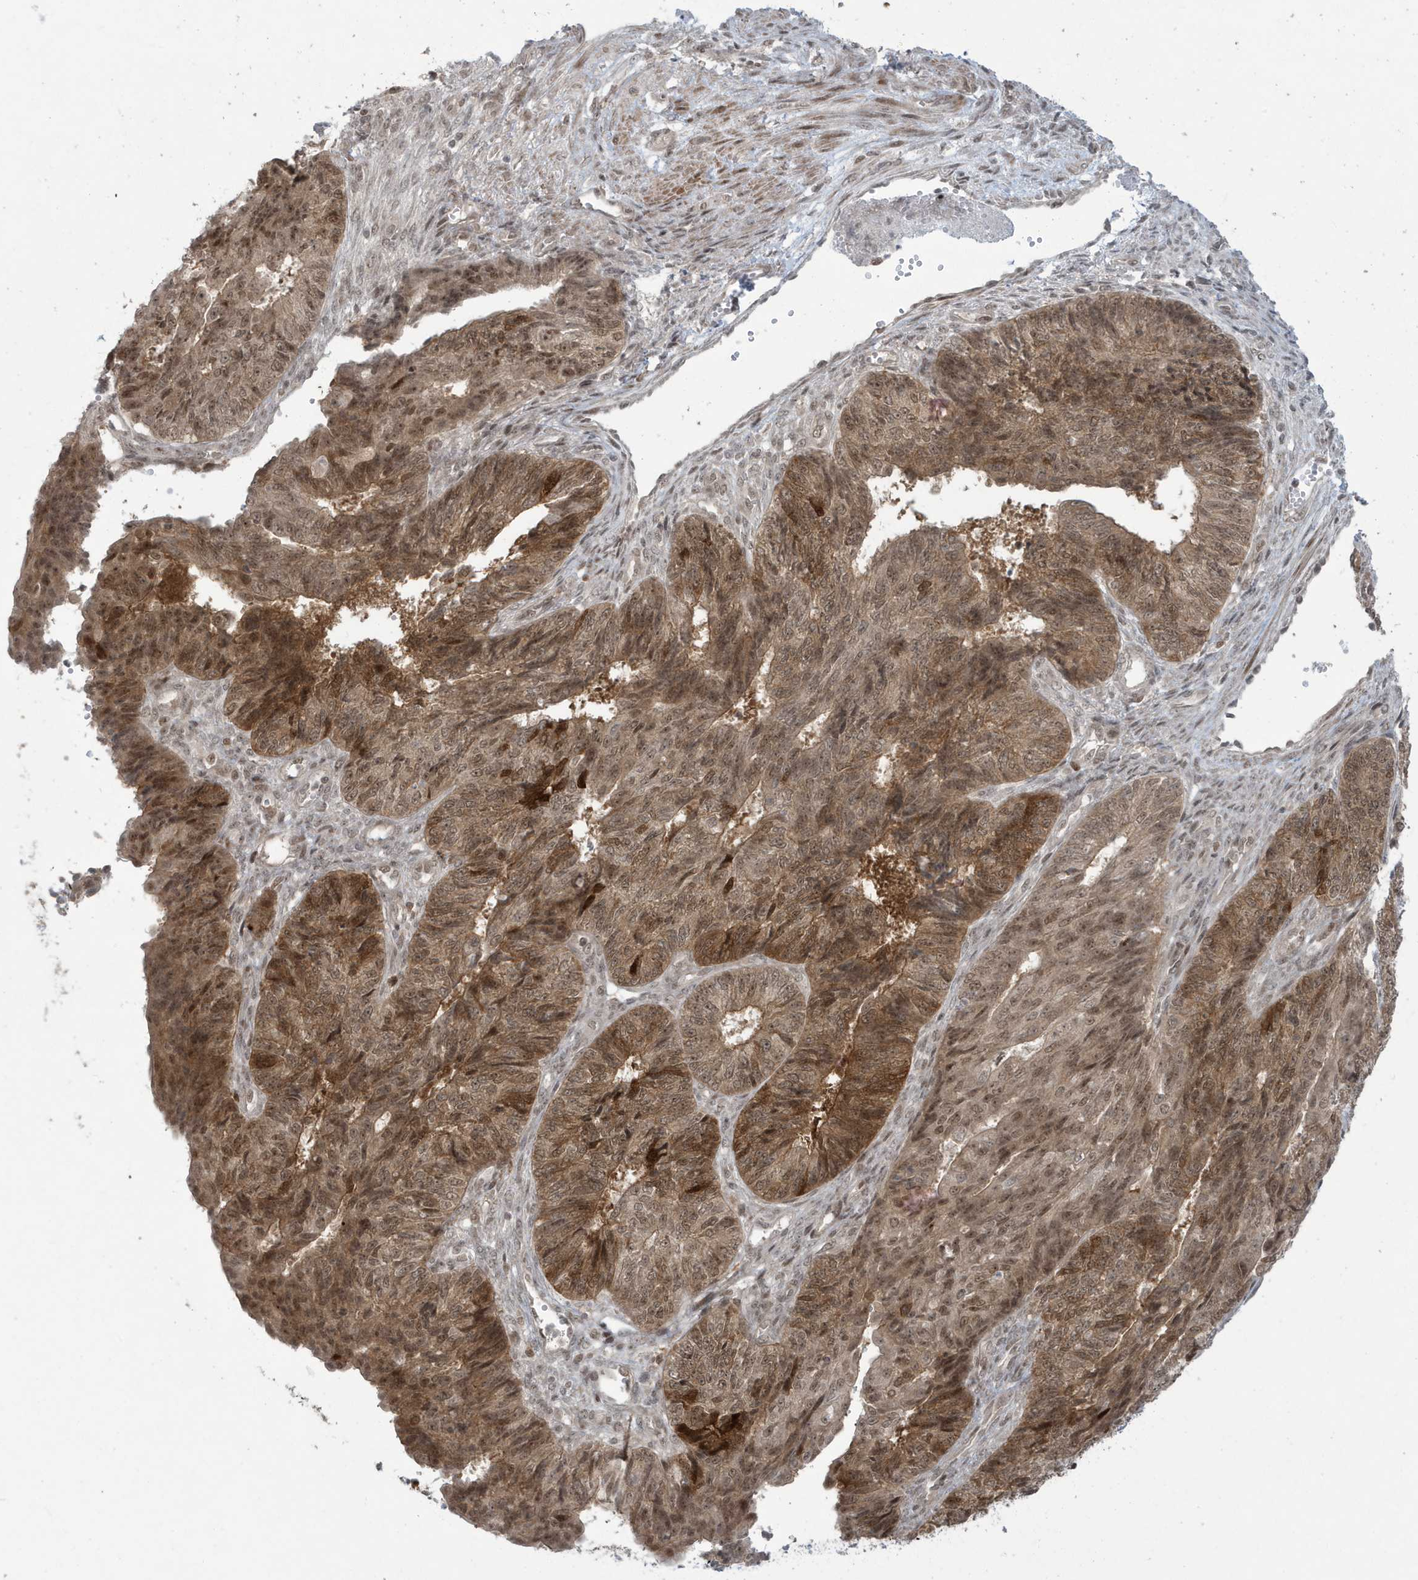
{"staining": {"intensity": "moderate", "quantity": ">75%", "location": "cytoplasmic/membranous,nuclear"}, "tissue": "endometrial cancer", "cell_type": "Tumor cells", "image_type": "cancer", "snomed": [{"axis": "morphology", "description": "Adenocarcinoma, NOS"}, {"axis": "topography", "description": "Endometrium"}], "caption": "Moderate cytoplasmic/membranous and nuclear protein expression is seen in approximately >75% of tumor cells in endometrial cancer (adenocarcinoma). (IHC, brightfield microscopy, high magnification).", "gene": "C1orf52", "patient": {"sex": "female", "age": 32}}